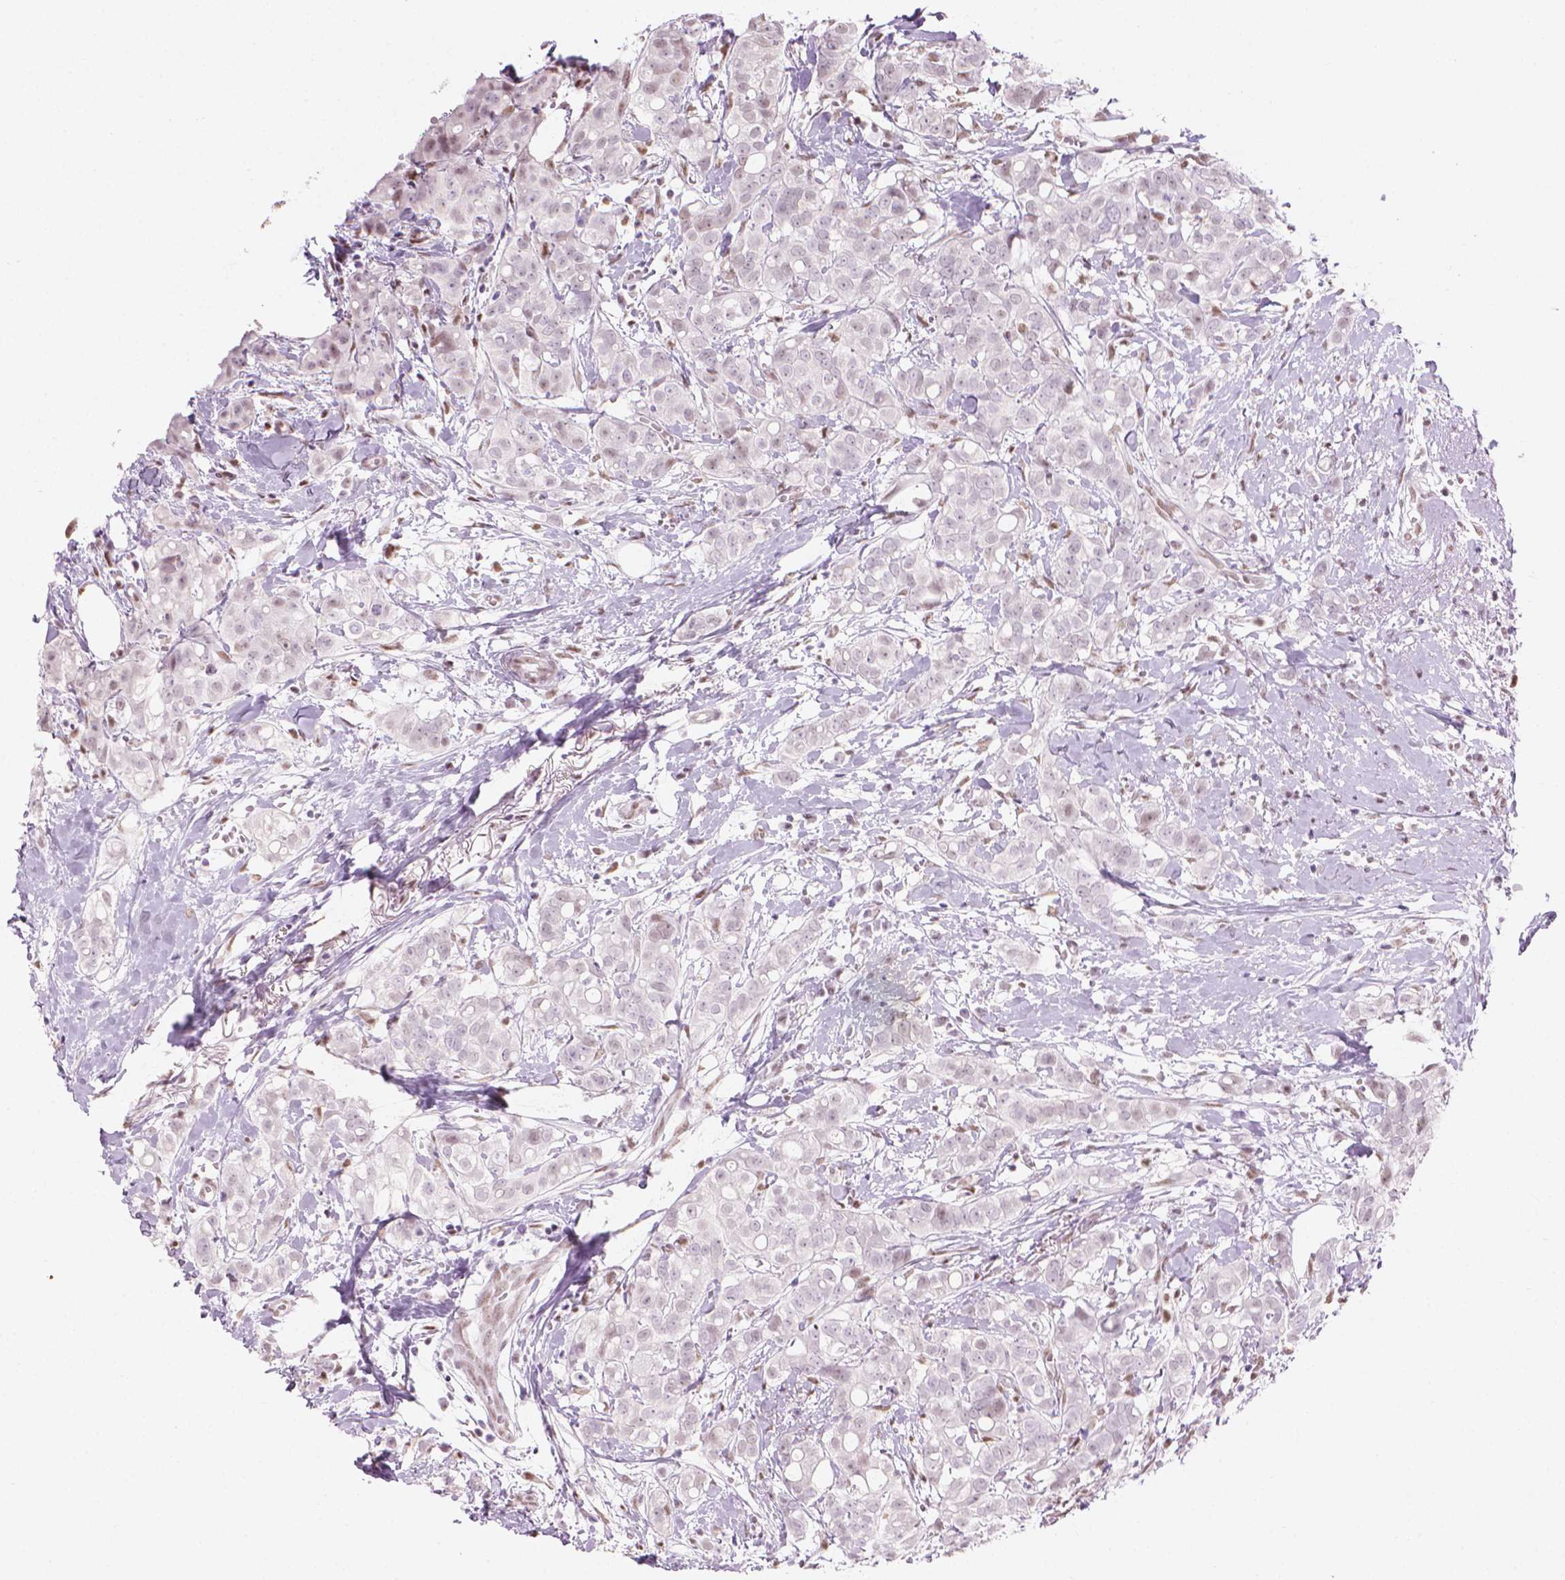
{"staining": {"intensity": "negative", "quantity": "none", "location": "none"}, "tissue": "breast cancer", "cell_type": "Tumor cells", "image_type": "cancer", "snomed": [{"axis": "morphology", "description": "Duct carcinoma"}, {"axis": "topography", "description": "Breast"}], "caption": "Micrograph shows no significant protein positivity in tumor cells of breast cancer (infiltrating ductal carcinoma).", "gene": "PIAS2", "patient": {"sex": "female", "age": 40}}